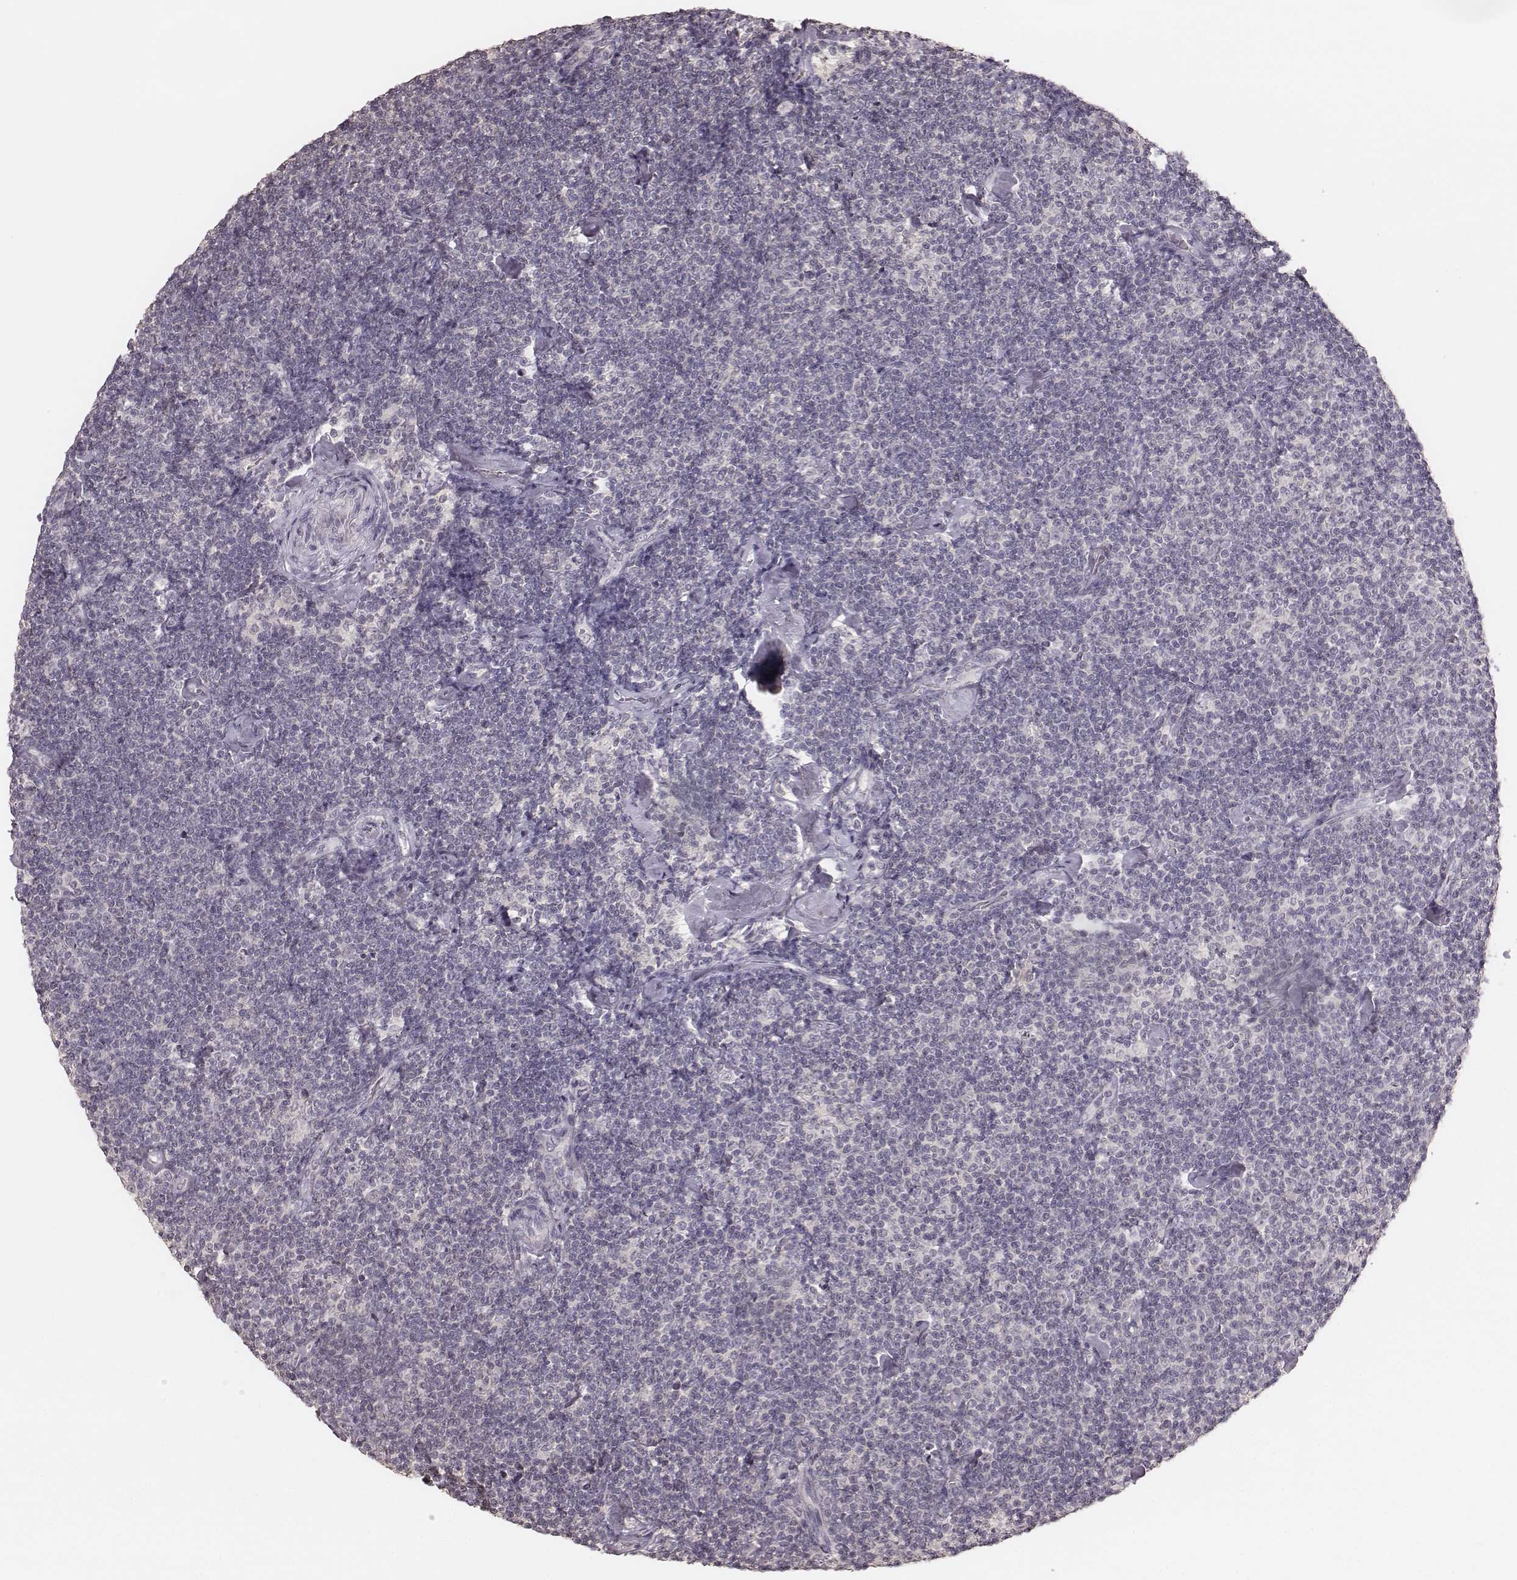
{"staining": {"intensity": "negative", "quantity": "none", "location": "none"}, "tissue": "lymphoma", "cell_type": "Tumor cells", "image_type": "cancer", "snomed": [{"axis": "morphology", "description": "Malignant lymphoma, non-Hodgkin's type, Low grade"}, {"axis": "topography", "description": "Lymph node"}], "caption": "Malignant lymphoma, non-Hodgkin's type (low-grade) was stained to show a protein in brown. There is no significant expression in tumor cells.", "gene": "LY6K", "patient": {"sex": "male", "age": 81}}